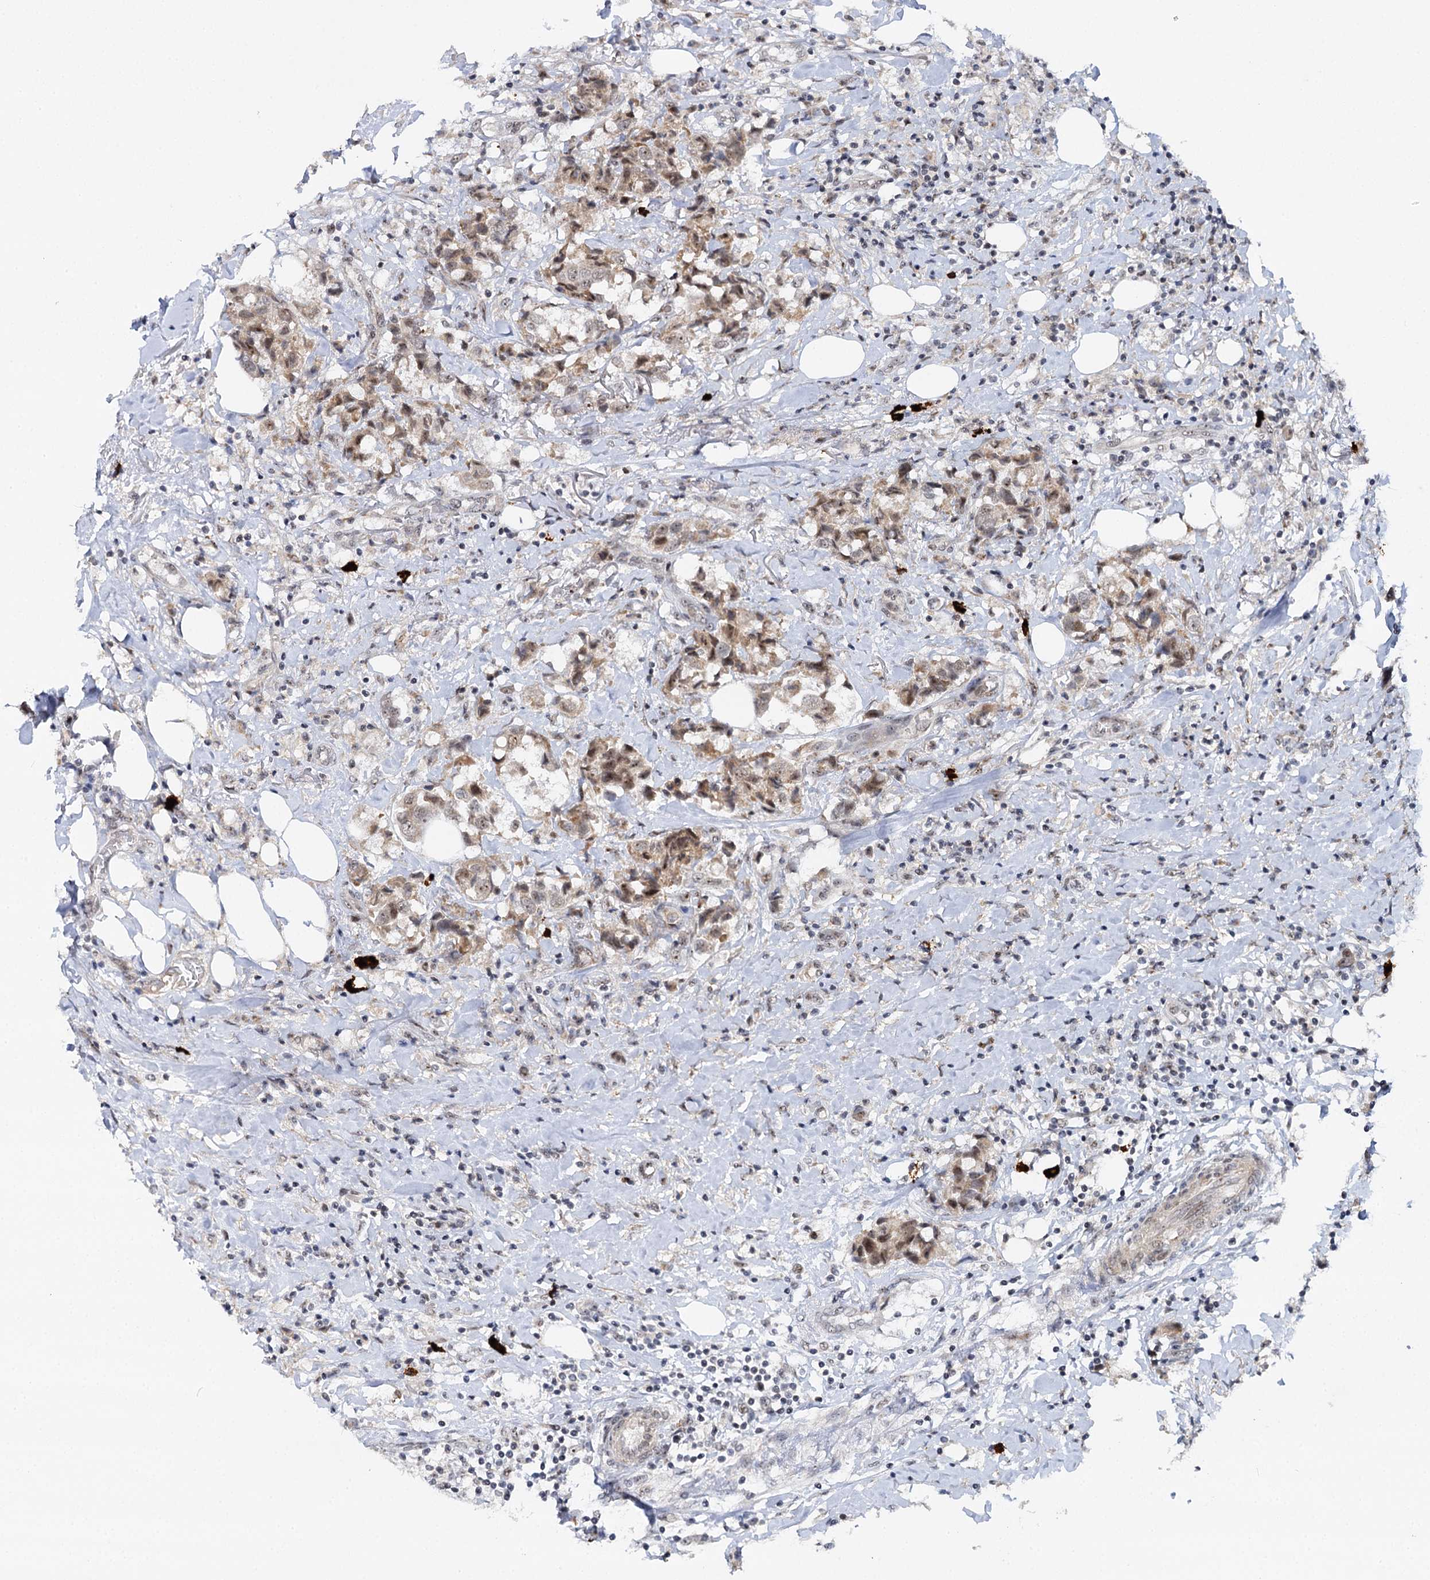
{"staining": {"intensity": "moderate", "quantity": "25%-75%", "location": "cytoplasmic/membranous,nuclear"}, "tissue": "breast cancer", "cell_type": "Tumor cells", "image_type": "cancer", "snomed": [{"axis": "morphology", "description": "Duct carcinoma"}, {"axis": "topography", "description": "Breast"}], "caption": "A brown stain labels moderate cytoplasmic/membranous and nuclear positivity of a protein in breast cancer (infiltrating ductal carcinoma) tumor cells.", "gene": "BUD13", "patient": {"sex": "female", "age": 80}}